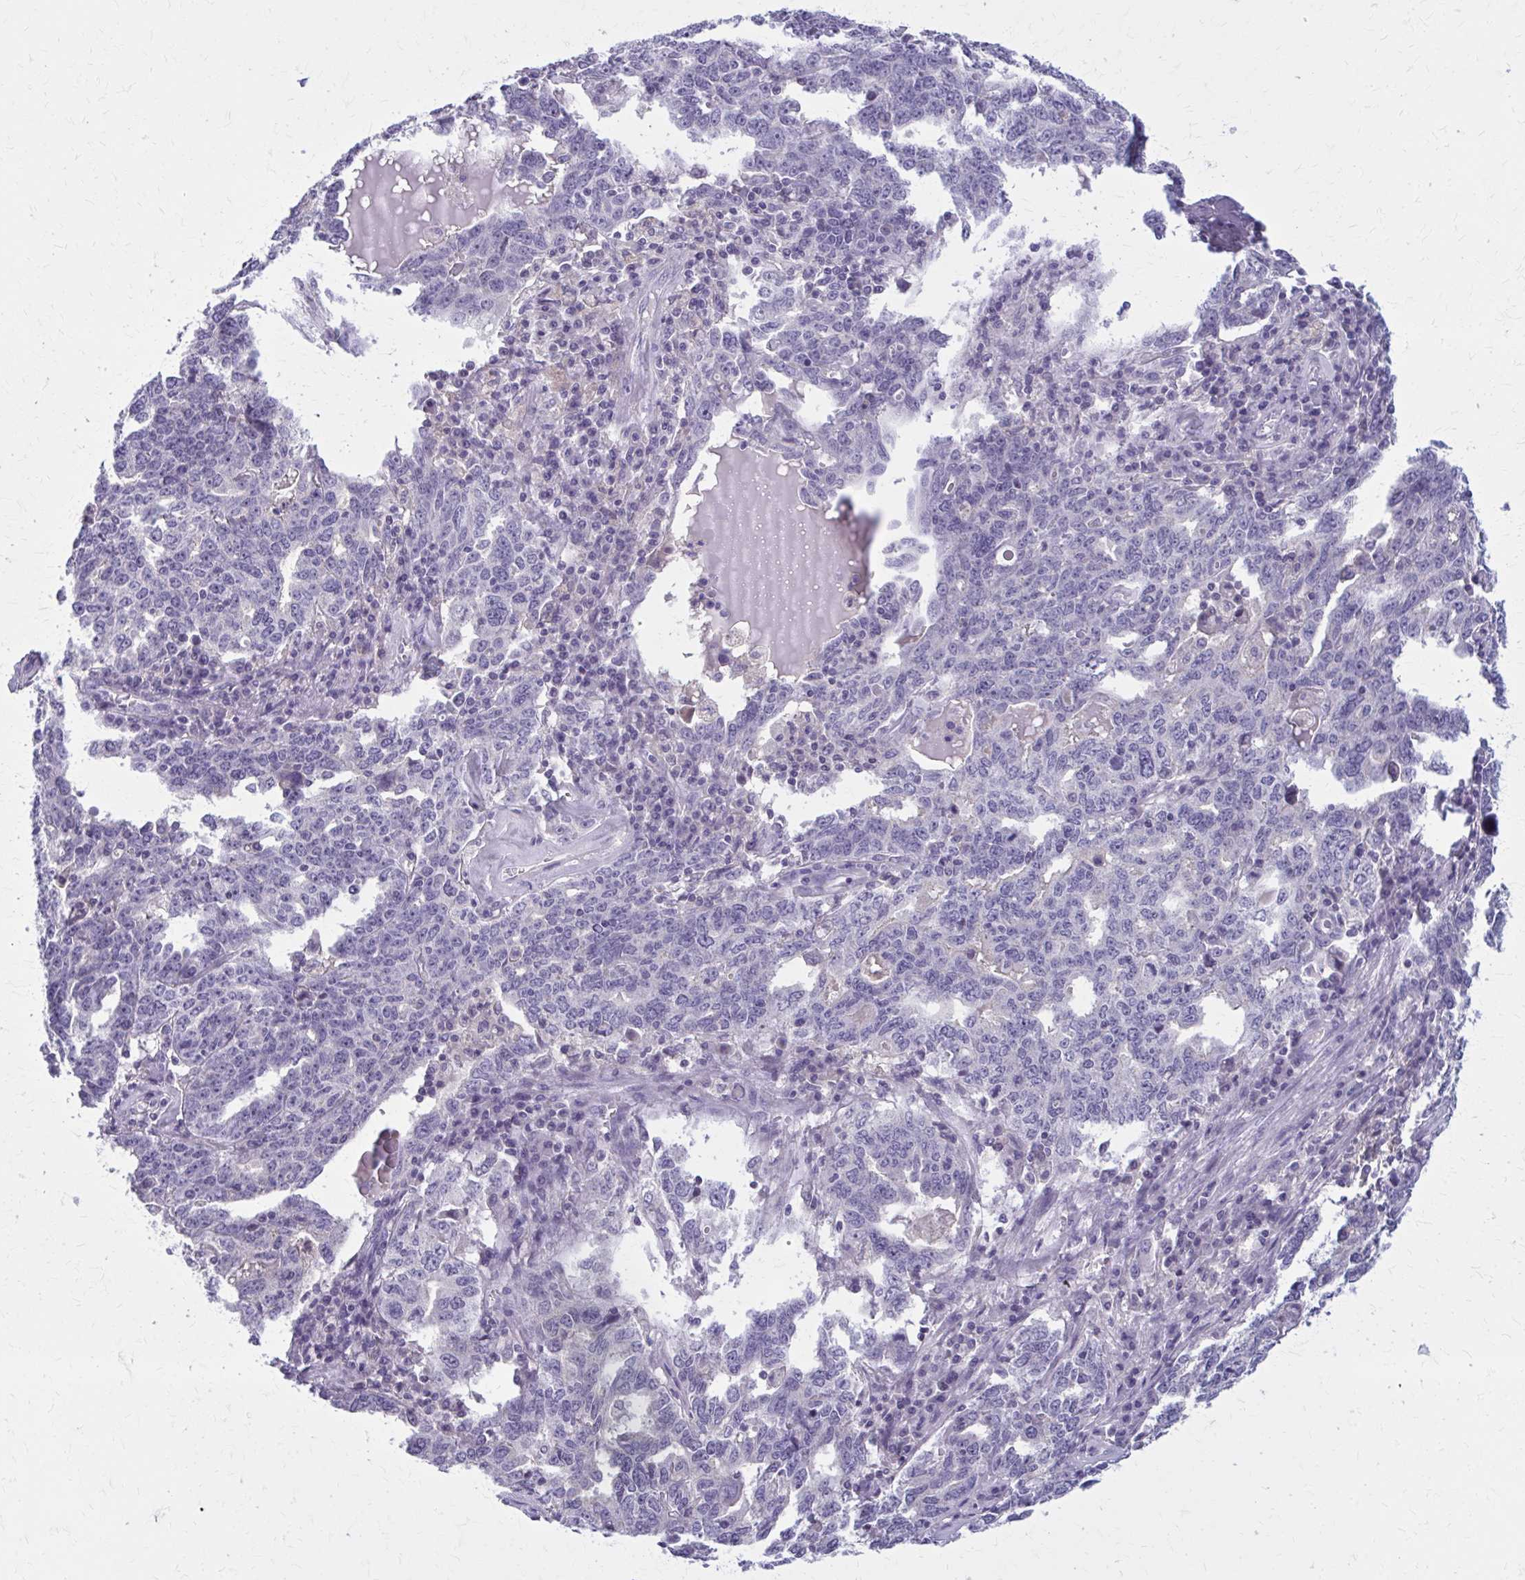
{"staining": {"intensity": "negative", "quantity": "none", "location": "none"}, "tissue": "ovarian cancer", "cell_type": "Tumor cells", "image_type": "cancer", "snomed": [{"axis": "morphology", "description": "Carcinoma, endometroid"}, {"axis": "topography", "description": "Ovary"}], "caption": "A high-resolution image shows immunohistochemistry (IHC) staining of ovarian cancer (endometroid carcinoma), which displays no significant positivity in tumor cells.", "gene": "OR4A47", "patient": {"sex": "female", "age": 62}}